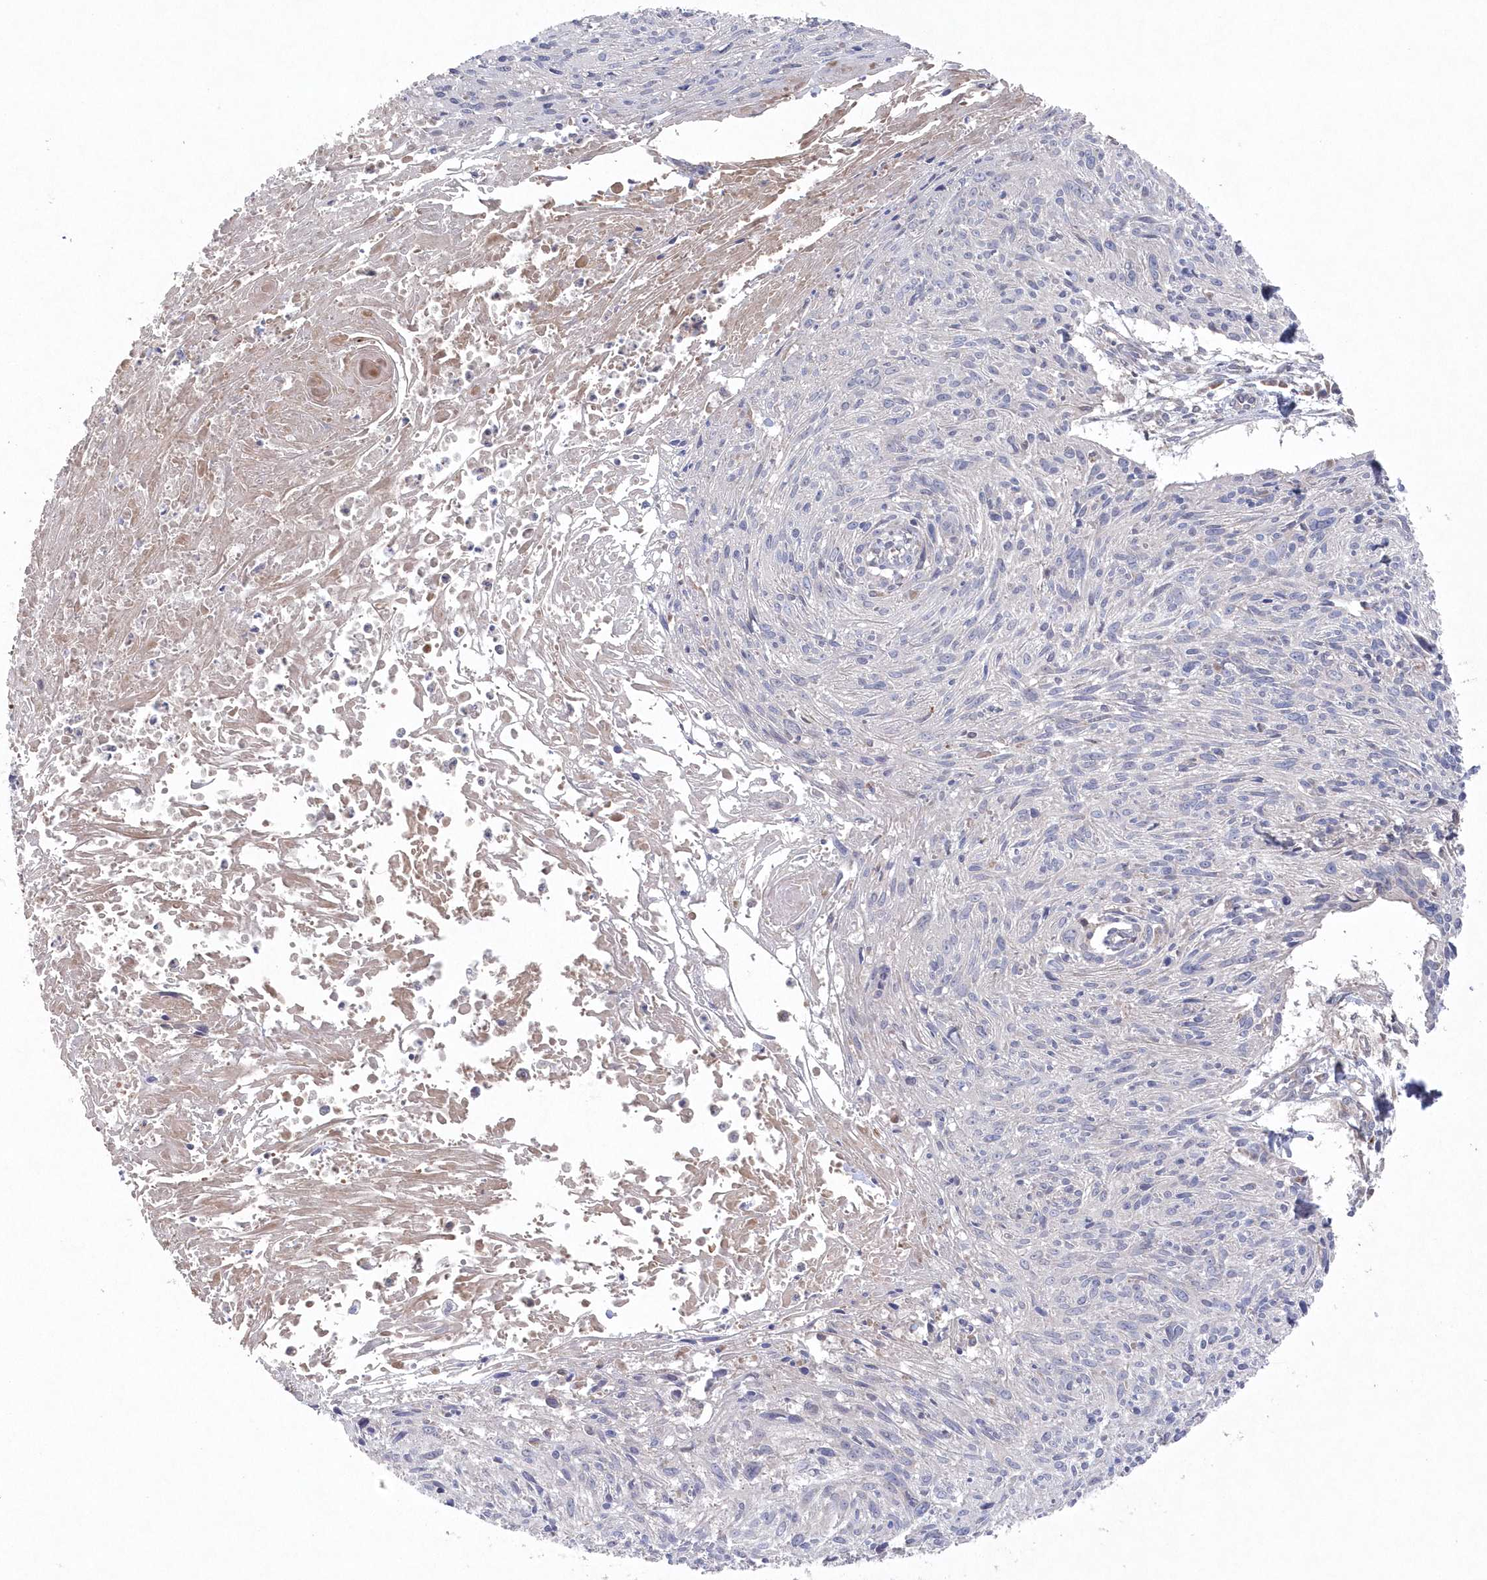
{"staining": {"intensity": "negative", "quantity": "none", "location": "none"}, "tissue": "cervical cancer", "cell_type": "Tumor cells", "image_type": "cancer", "snomed": [{"axis": "morphology", "description": "Squamous cell carcinoma, NOS"}, {"axis": "topography", "description": "Cervix"}], "caption": "A high-resolution micrograph shows immunohistochemistry (IHC) staining of cervical cancer, which shows no significant expression in tumor cells.", "gene": "ASNSD1", "patient": {"sex": "female", "age": 51}}